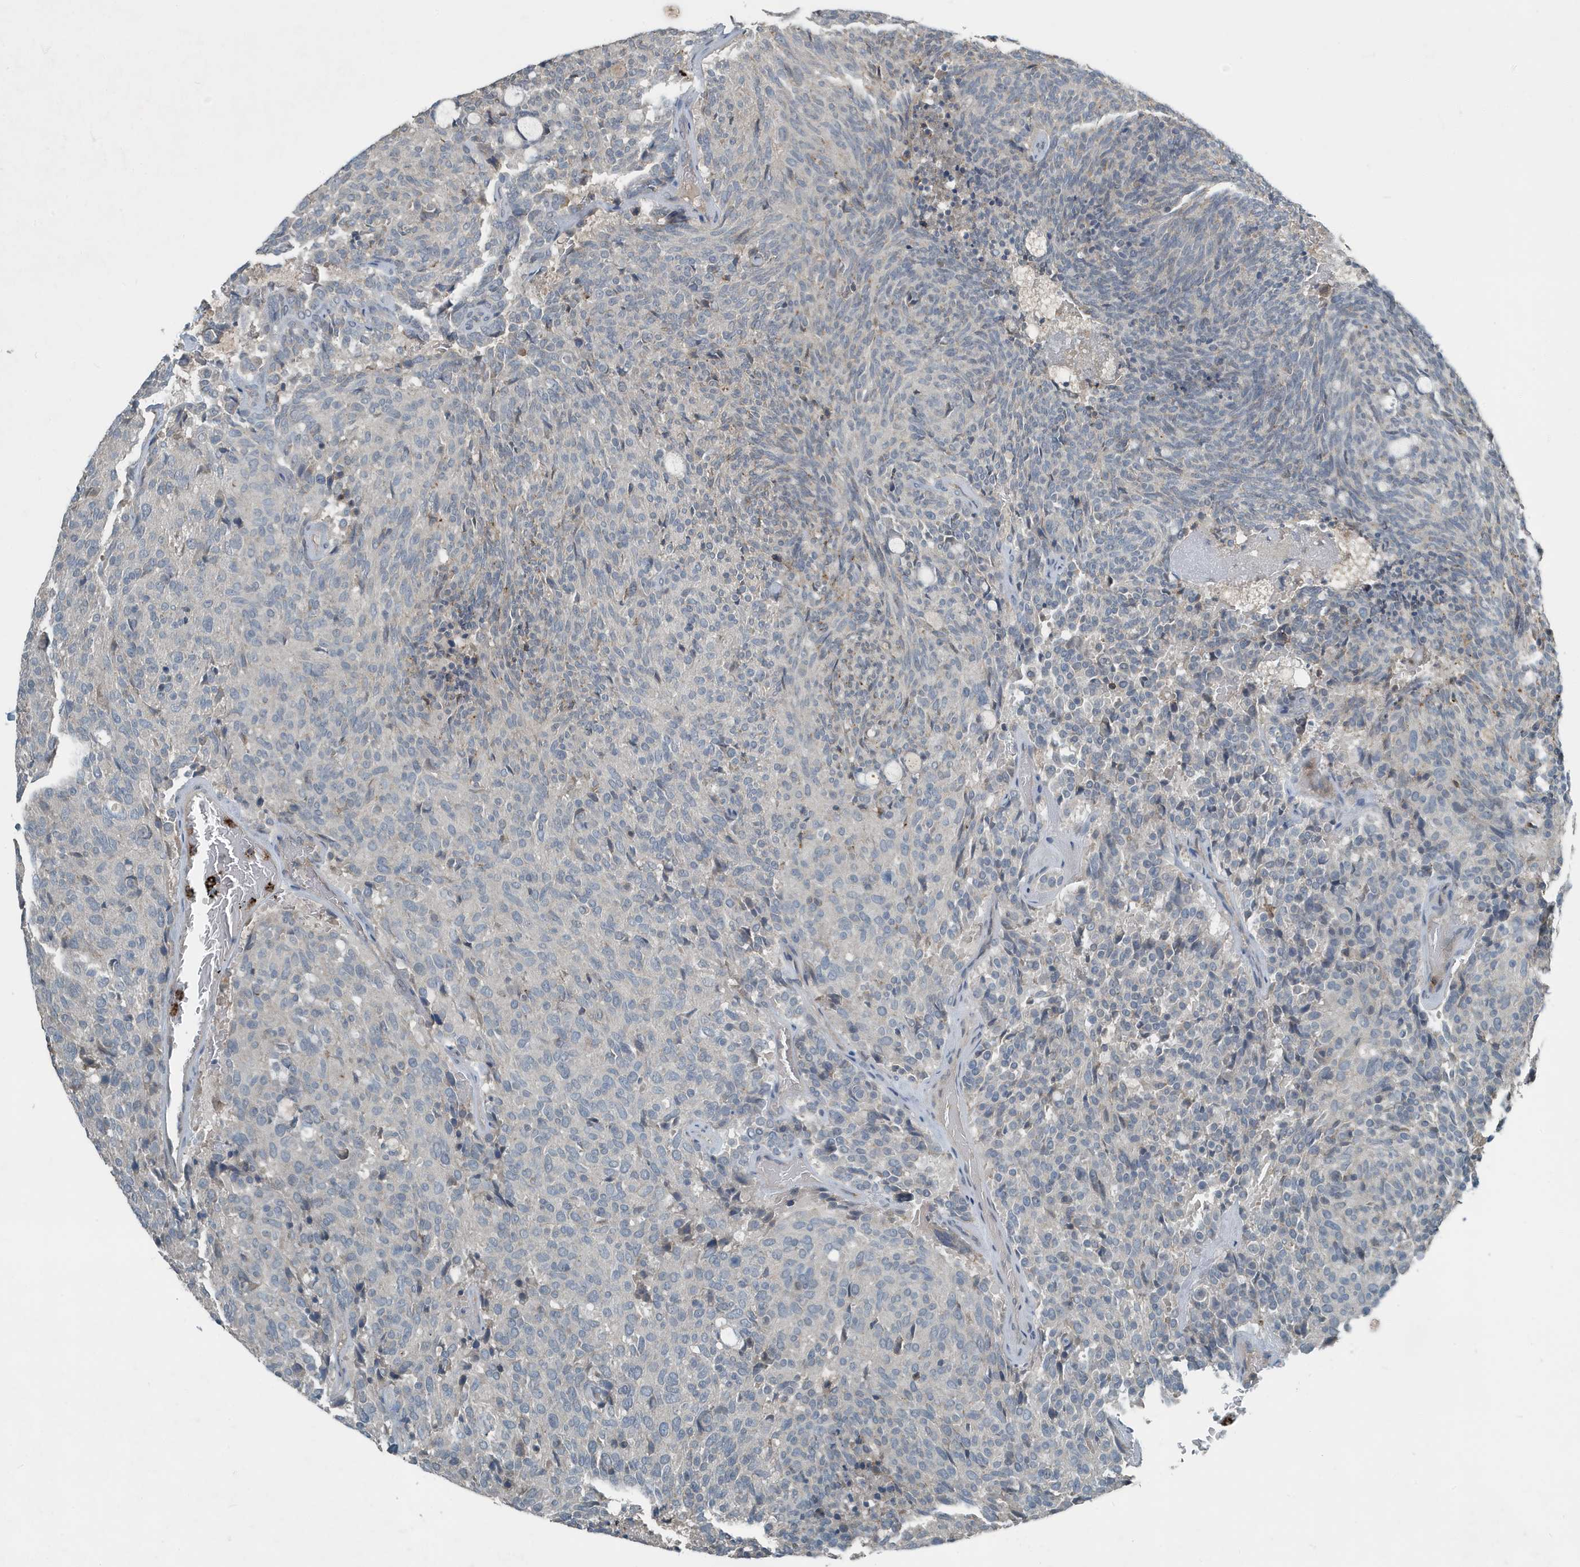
{"staining": {"intensity": "moderate", "quantity": "<25%", "location": "cytoplasmic/membranous"}, "tissue": "carcinoid", "cell_type": "Tumor cells", "image_type": "cancer", "snomed": [{"axis": "morphology", "description": "Carcinoid, malignant, NOS"}, {"axis": "topography", "description": "Pancreas"}], "caption": "Approximately <25% of tumor cells in human malignant carcinoid exhibit moderate cytoplasmic/membranous protein expression as visualized by brown immunohistochemical staining.", "gene": "DAPP1", "patient": {"sex": "female", "age": 54}}